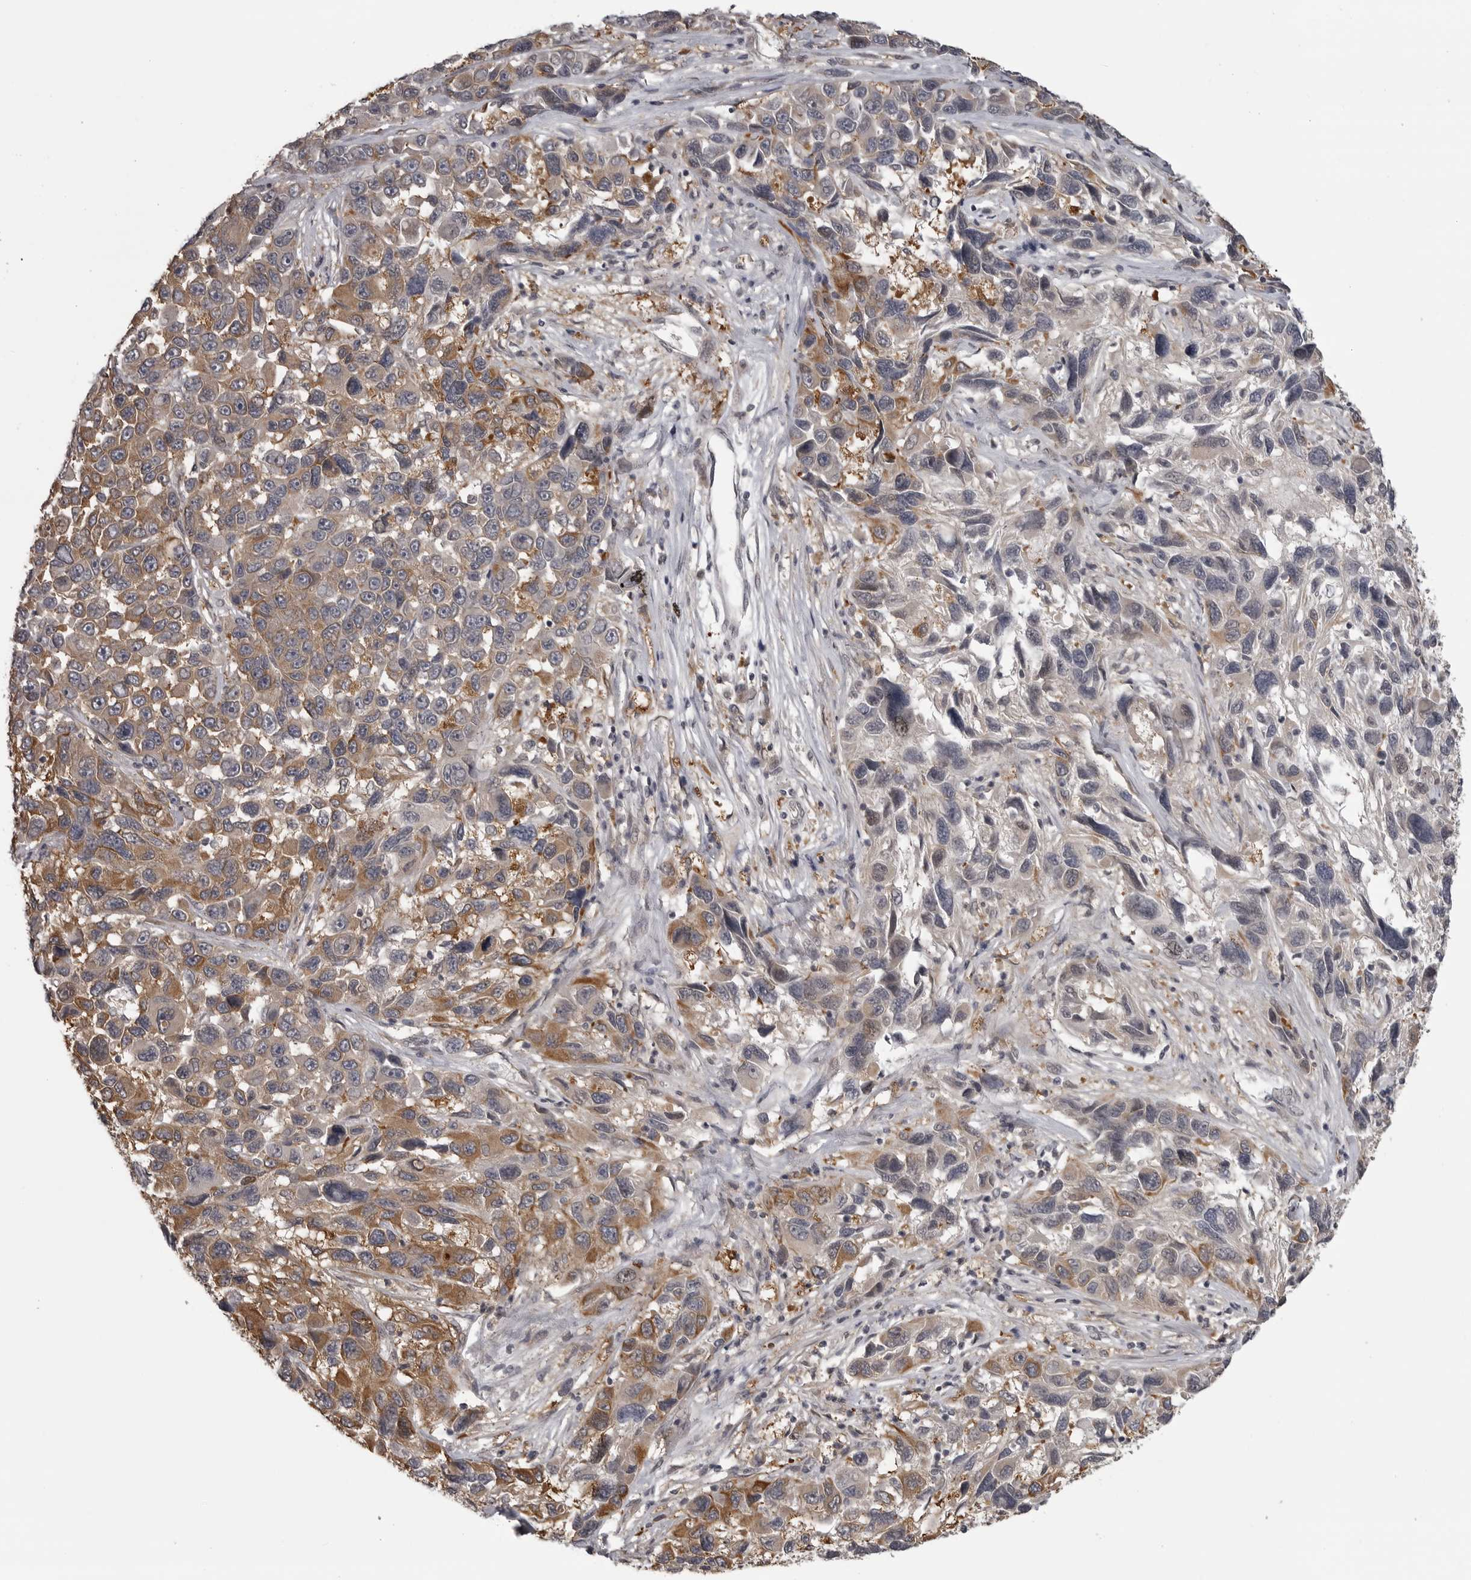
{"staining": {"intensity": "moderate", "quantity": ">75%", "location": "cytoplasmic/membranous"}, "tissue": "melanoma", "cell_type": "Tumor cells", "image_type": "cancer", "snomed": [{"axis": "morphology", "description": "Malignant melanoma, NOS"}, {"axis": "topography", "description": "Skin"}], "caption": "Immunohistochemistry (IHC) (DAB) staining of human melanoma exhibits moderate cytoplasmic/membranous protein positivity in about >75% of tumor cells.", "gene": "SNX16", "patient": {"sex": "male", "age": 53}}